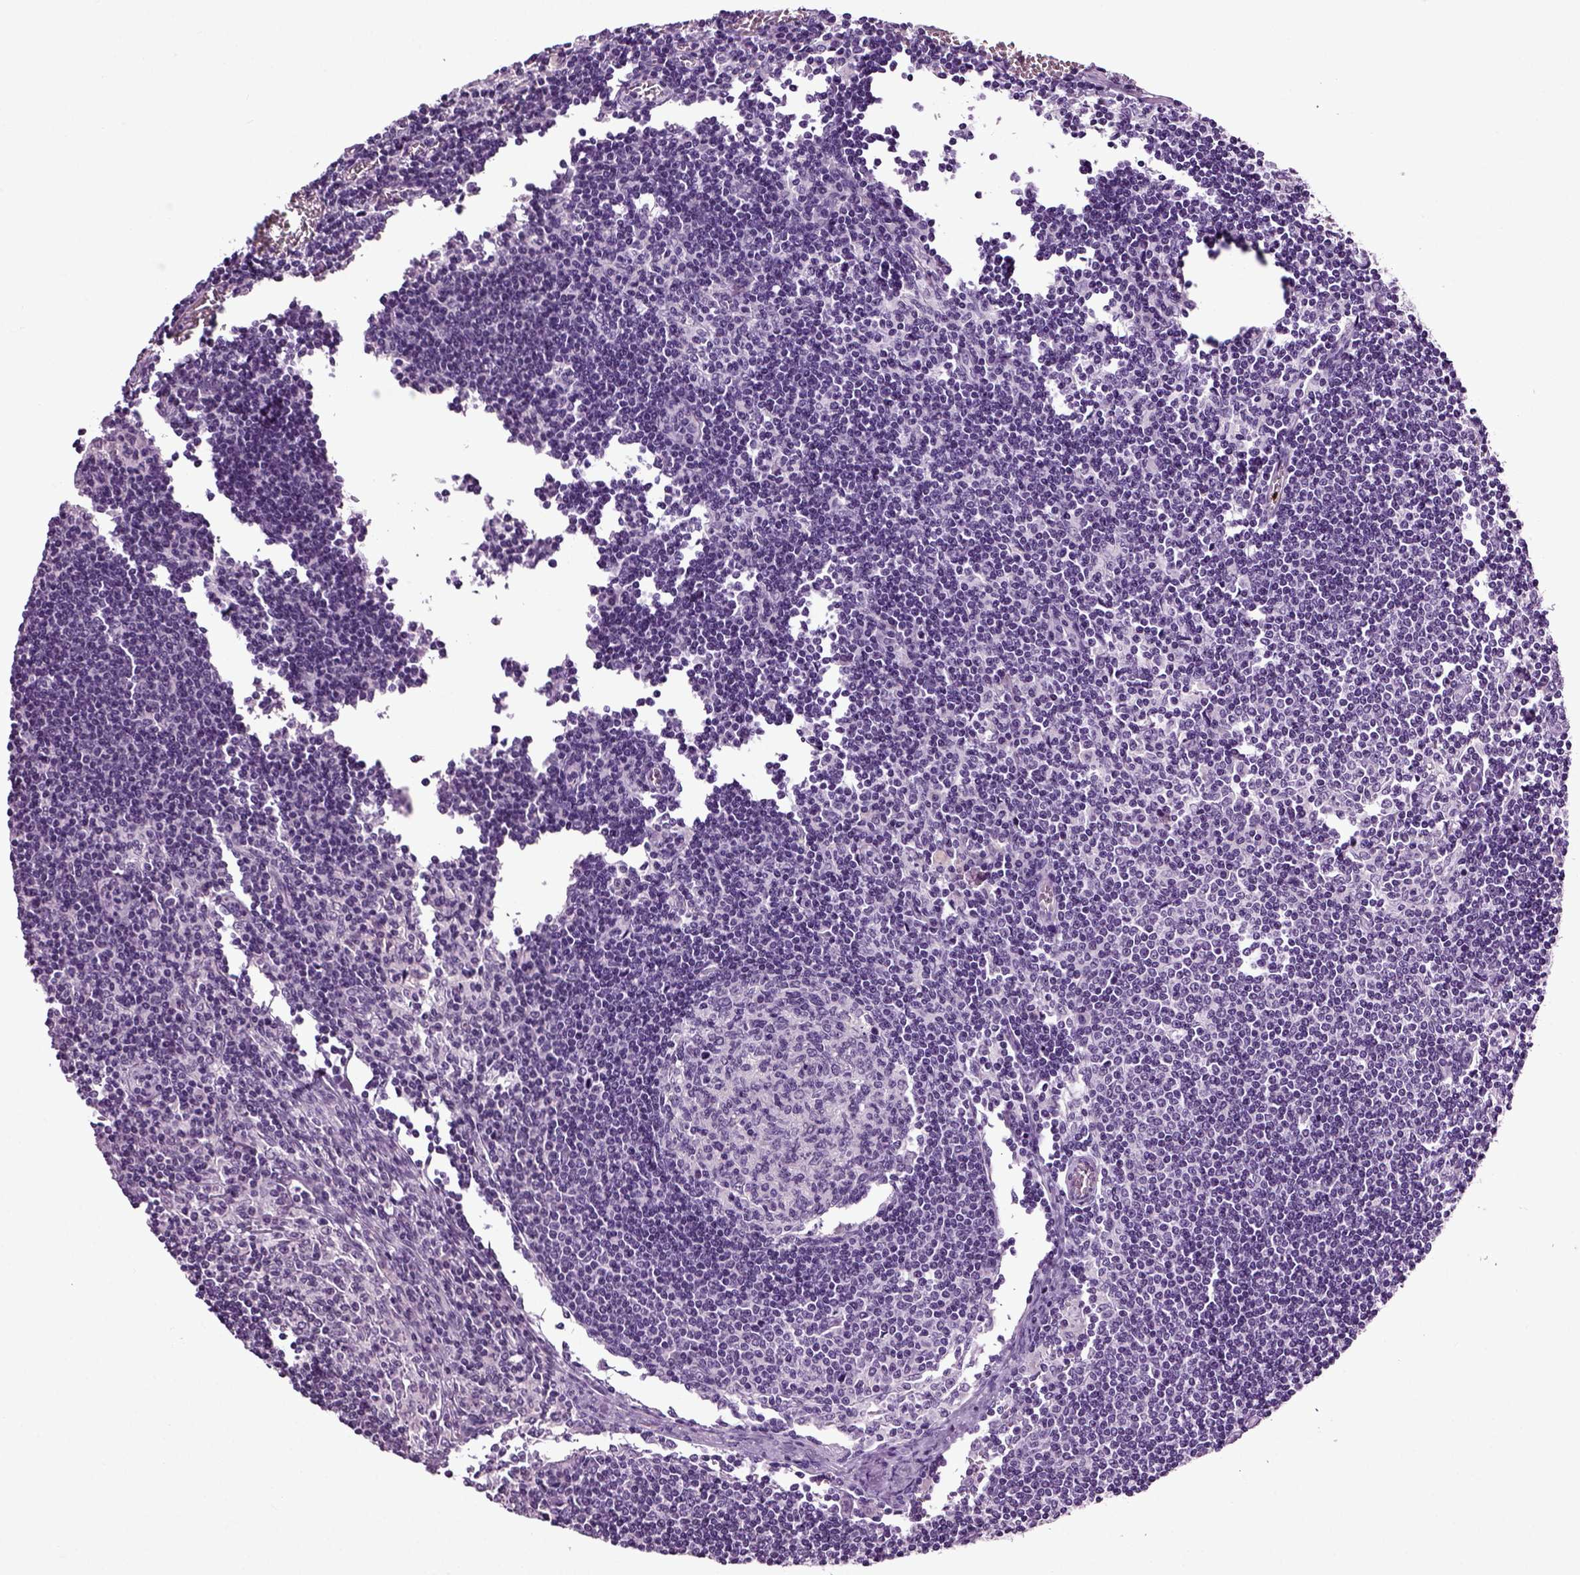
{"staining": {"intensity": "negative", "quantity": "none", "location": "none"}, "tissue": "lymph node", "cell_type": "Germinal center cells", "image_type": "normal", "snomed": [{"axis": "morphology", "description": "Normal tissue, NOS"}, {"axis": "topography", "description": "Lymph node"}], "caption": "High power microscopy micrograph of an IHC image of normal lymph node, revealing no significant positivity in germinal center cells. (DAB immunohistochemistry (IHC) visualized using brightfield microscopy, high magnification).", "gene": "SPATA17", "patient": {"sex": "male", "age": 59}}